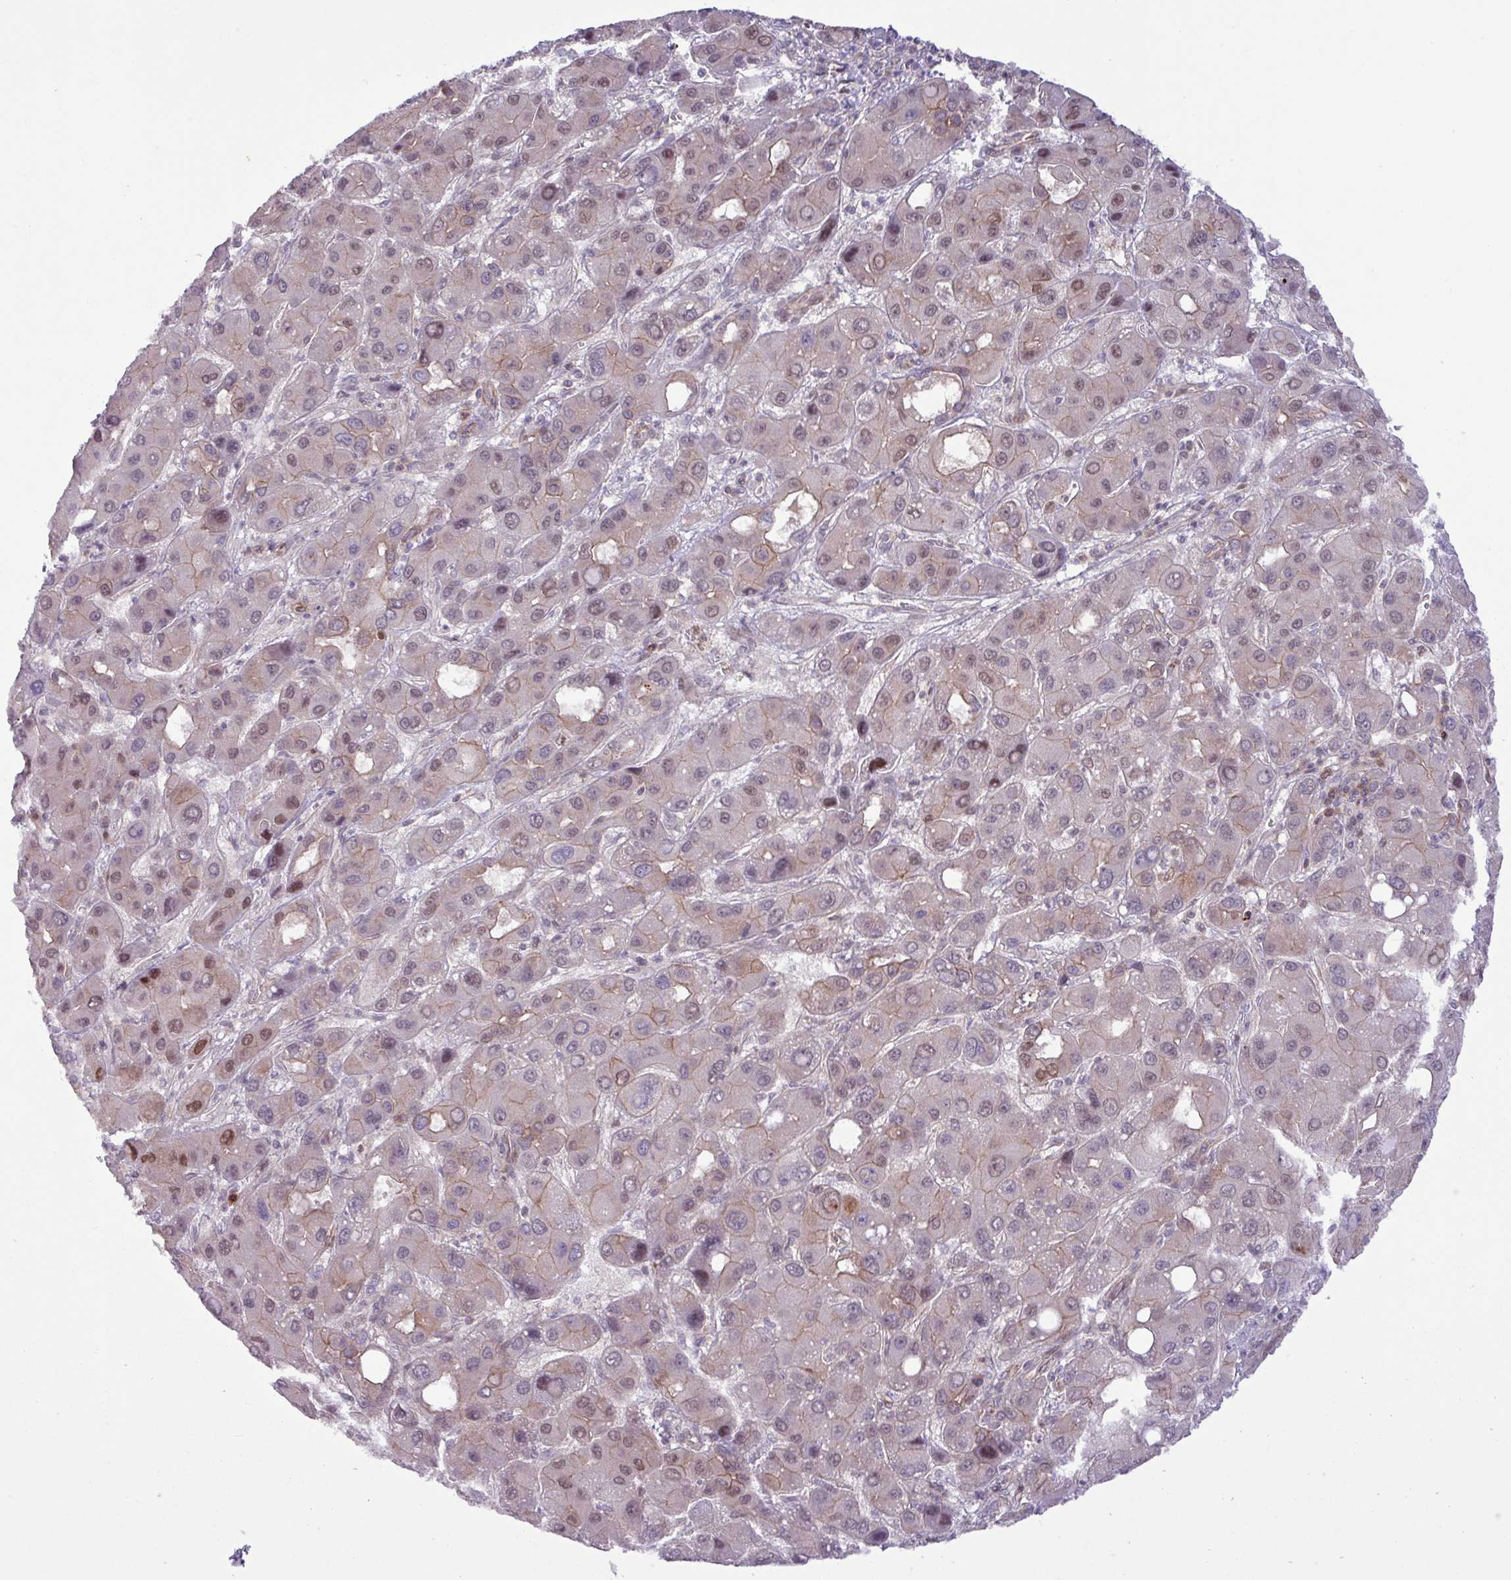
{"staining": {"intensity": "weak", "quantity": "25%-75%", "location": "nuclear"}, "tissue": "liver cancer", "cell_type": "Tumor cells", "image_type": "cancer", "snomed": [{"axis": "morphology", "description": "Carcinoma, Hepatocellular, NOS"}, {"axis": "topography", "description": "Liver"}], "caption": "Protein staining of liver hepatocellular carcinoma tissue displays weak nuclear staining in approximately 25%-75% of tumor cells. (DAB (3,3'-diaminobenzidine) IHC with brightfield microscopy, high magnification).", "gene": "CNTRL", "patient": {"sex": "male", "age": 55}}